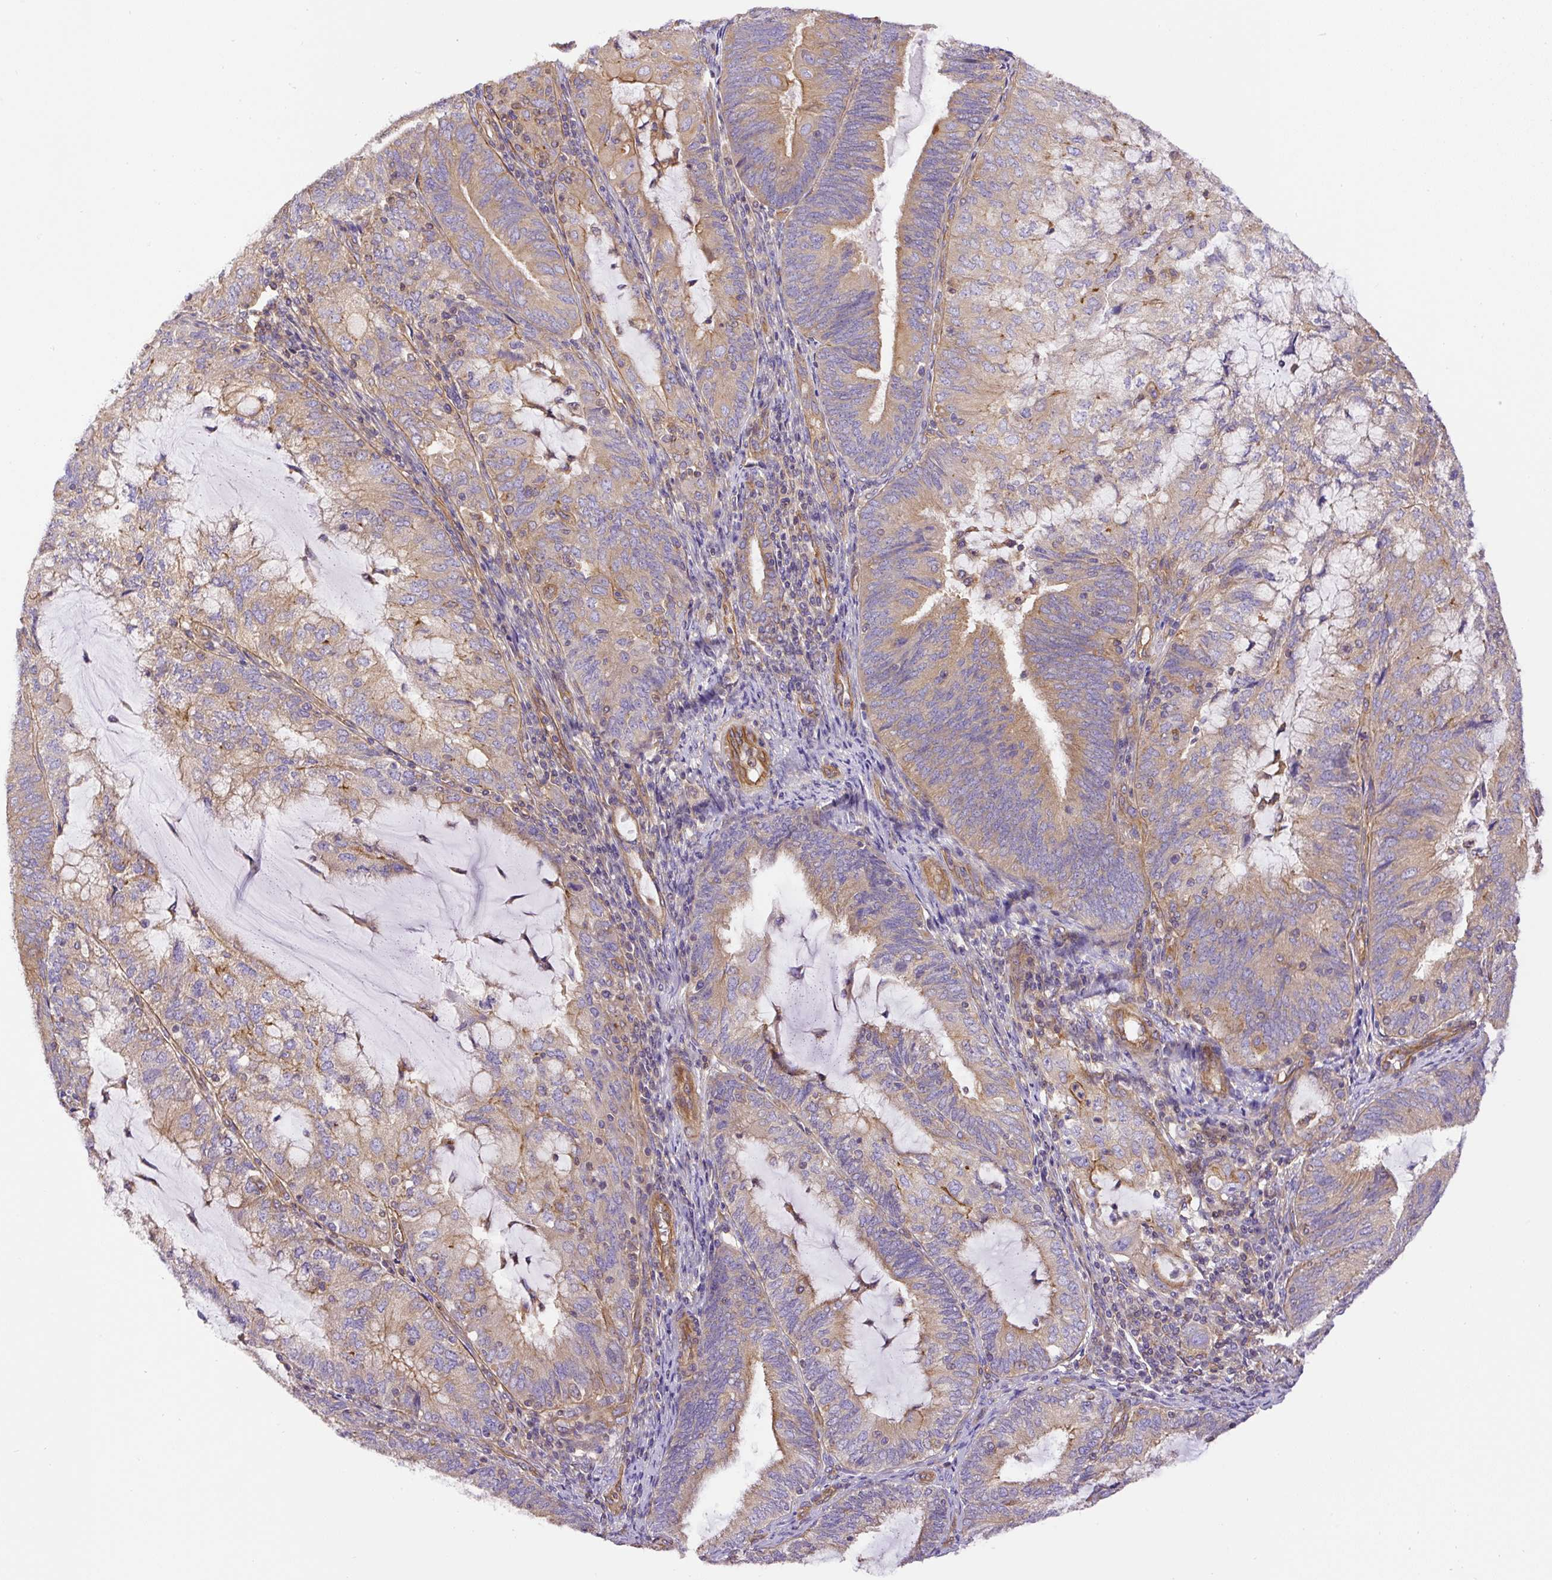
{"staining": {"intensity": "weak", "quantity": ">75%", "location": "cytoplasmic/membranous"}, "tissue": "endometrial cancer", "cell_type": "Tumor cells", "image_type": "cancer", "snomed": [{"axis": "morphology", "description": "Adenocarcinoma, NOS"}, {"axis": "topography", "description": "Endometrium"}], "caption": "Endometrial adenocarcinoma stained with DAB immunohistochemistry (IHC) reveals low levels of weak cytoplasmic/membranous positivity in about >75% of tumor cells.", "gene": "DCTN1", "patient": {"sex": "female", "age": 81}}